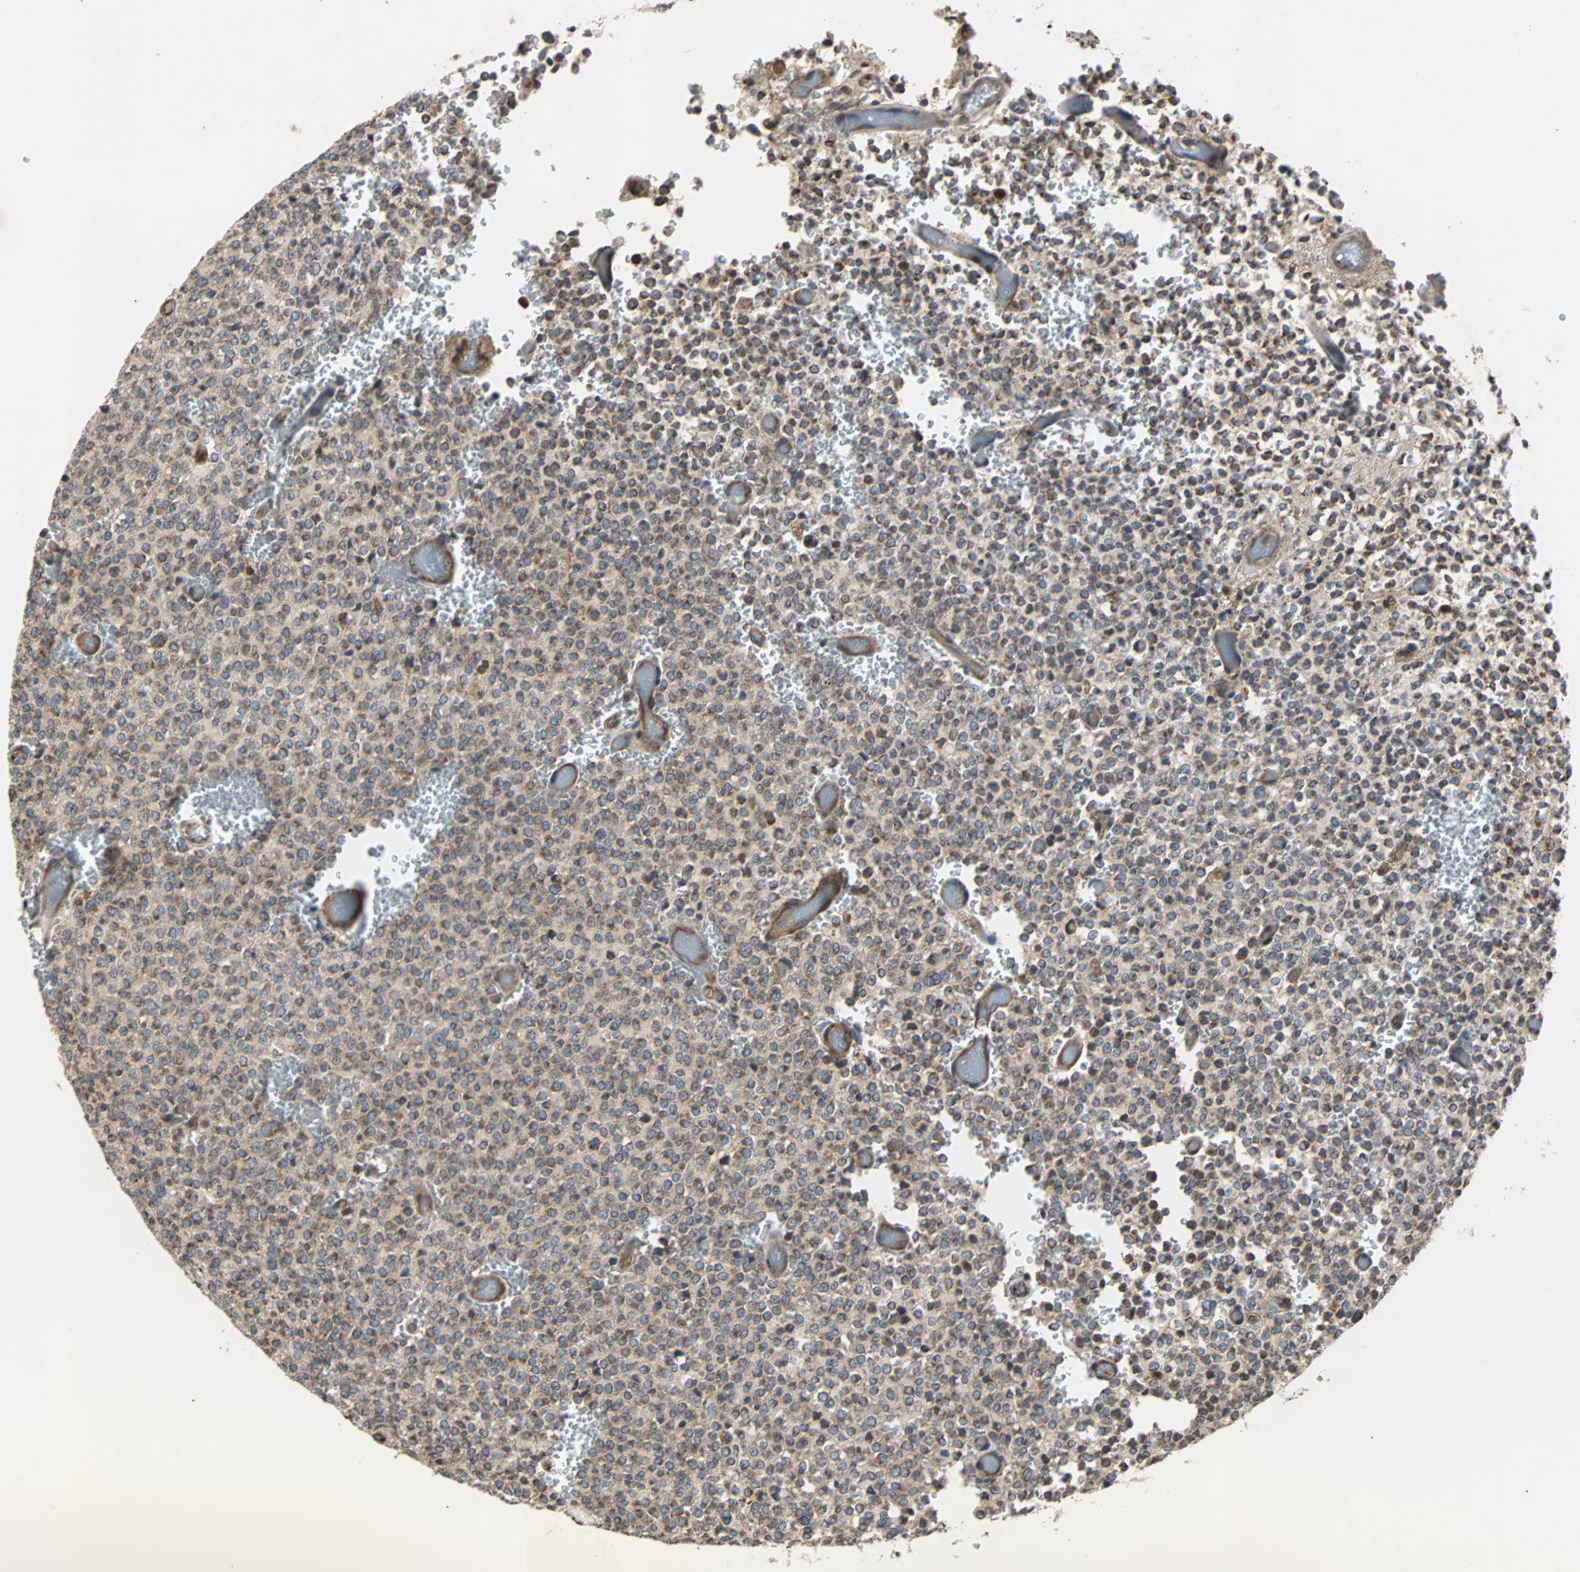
{"staining": {"intensity": "moderate", "quantity": "25%-75%", "location": "cytoplasmic/membranous"}, "tissue": "glioma", "cell_type": "Tumor cells", "image_type": "cancer", "snomed": [{"axis": "morphology", "description": "Glioma, malignant, High grade"}, {"axis": "topography", "description": "pancreas cauda"}], "caption": "A high-resolution image shows IHC staining of glioma, which demonstrates moderate cytoplasmic/membranous positivity in about 25%-75% of tumor cells.", "gene": "ACTR3", "patient": {"sex": "male", "age": 60}}